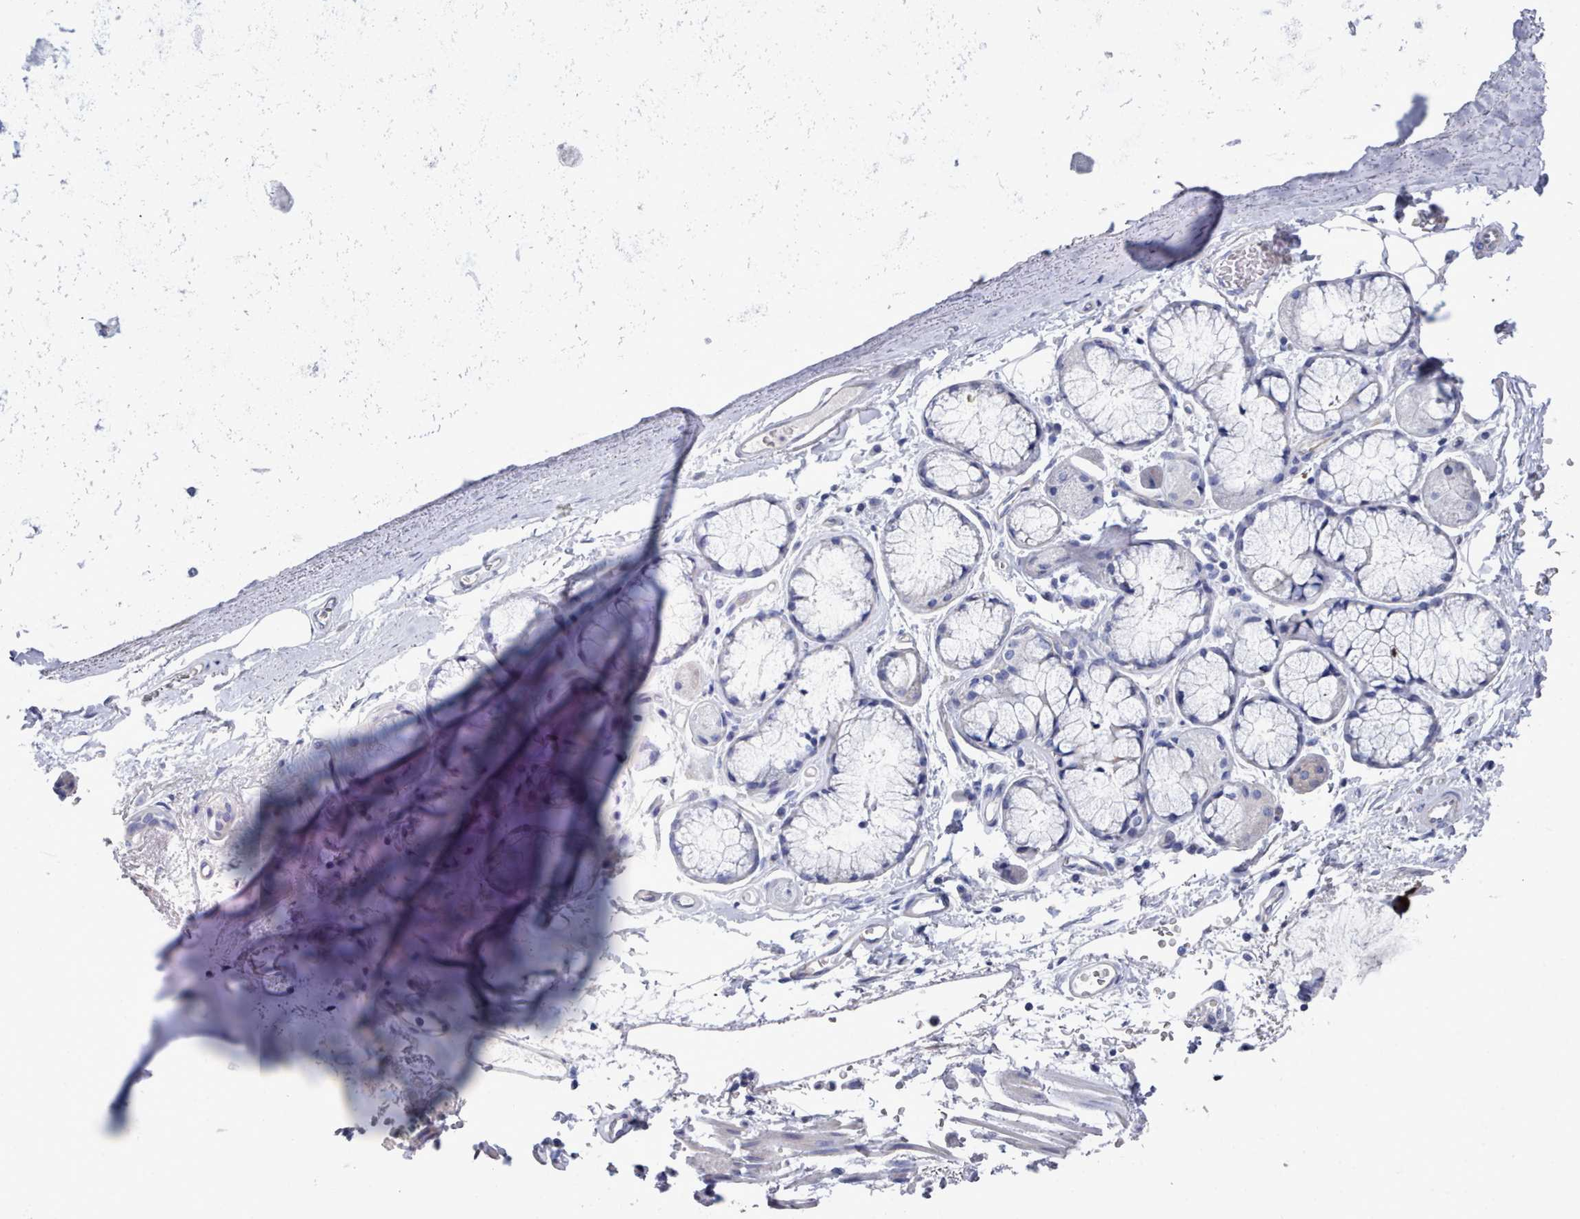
{"staining": {"intensity": "negative", "quantity": "none", "location": "none"}, "tissue": "soft tissue", "cell_type": "Fibroblasts", "image_type": "normal", "snomed": [{"axis": "morphology", "description": "Normal tissue, NOS"}, {"axis": "topography", "description": "Cartilage tissue"}], "caption": "IHC of unremarkable human soft tissue reveals no positivity in fibroblasts.", "gene": "ENSG00000285188", "patient": {"sex": "male", "age": 73}}